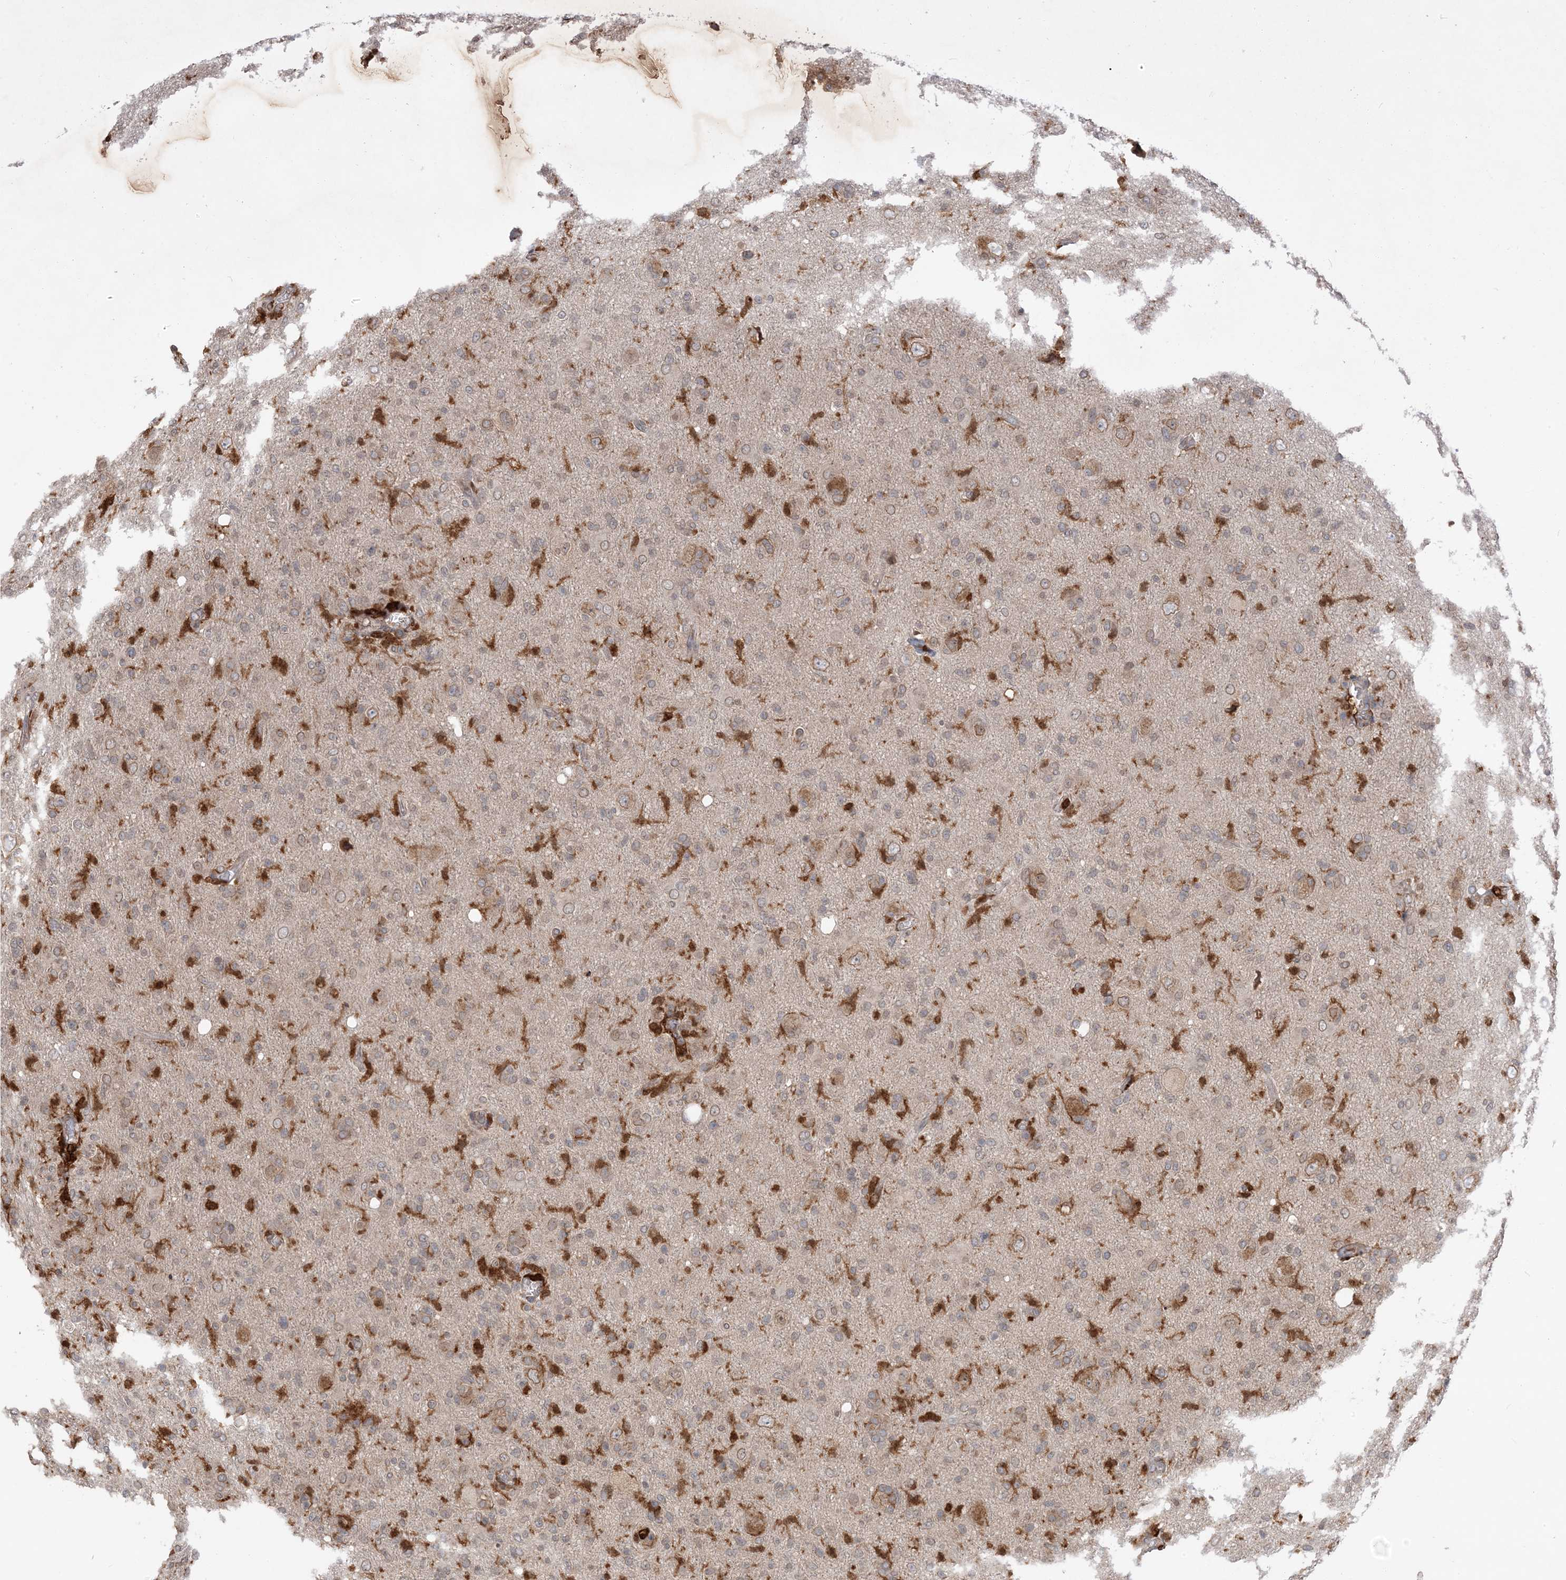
{"staining": {"intensity": "weak", "quantity": "<25%", "location": "cytoplasmic/membranous,nuclear"}, "tissue": "glioma", "cell_type": "Tumor cells", "image_type": "cancer", "snomed": [{"axis": "morphology", "description": "Glioma, malignant, High grade"}, {"axis": "topography", "description": "Brain"}], "caption": "Immunohistochemical staining of glioma demonstrates no significant positivity in tumor cells.", "gene": "NAGK", "patient": {"sex": "female", "age": 57}}